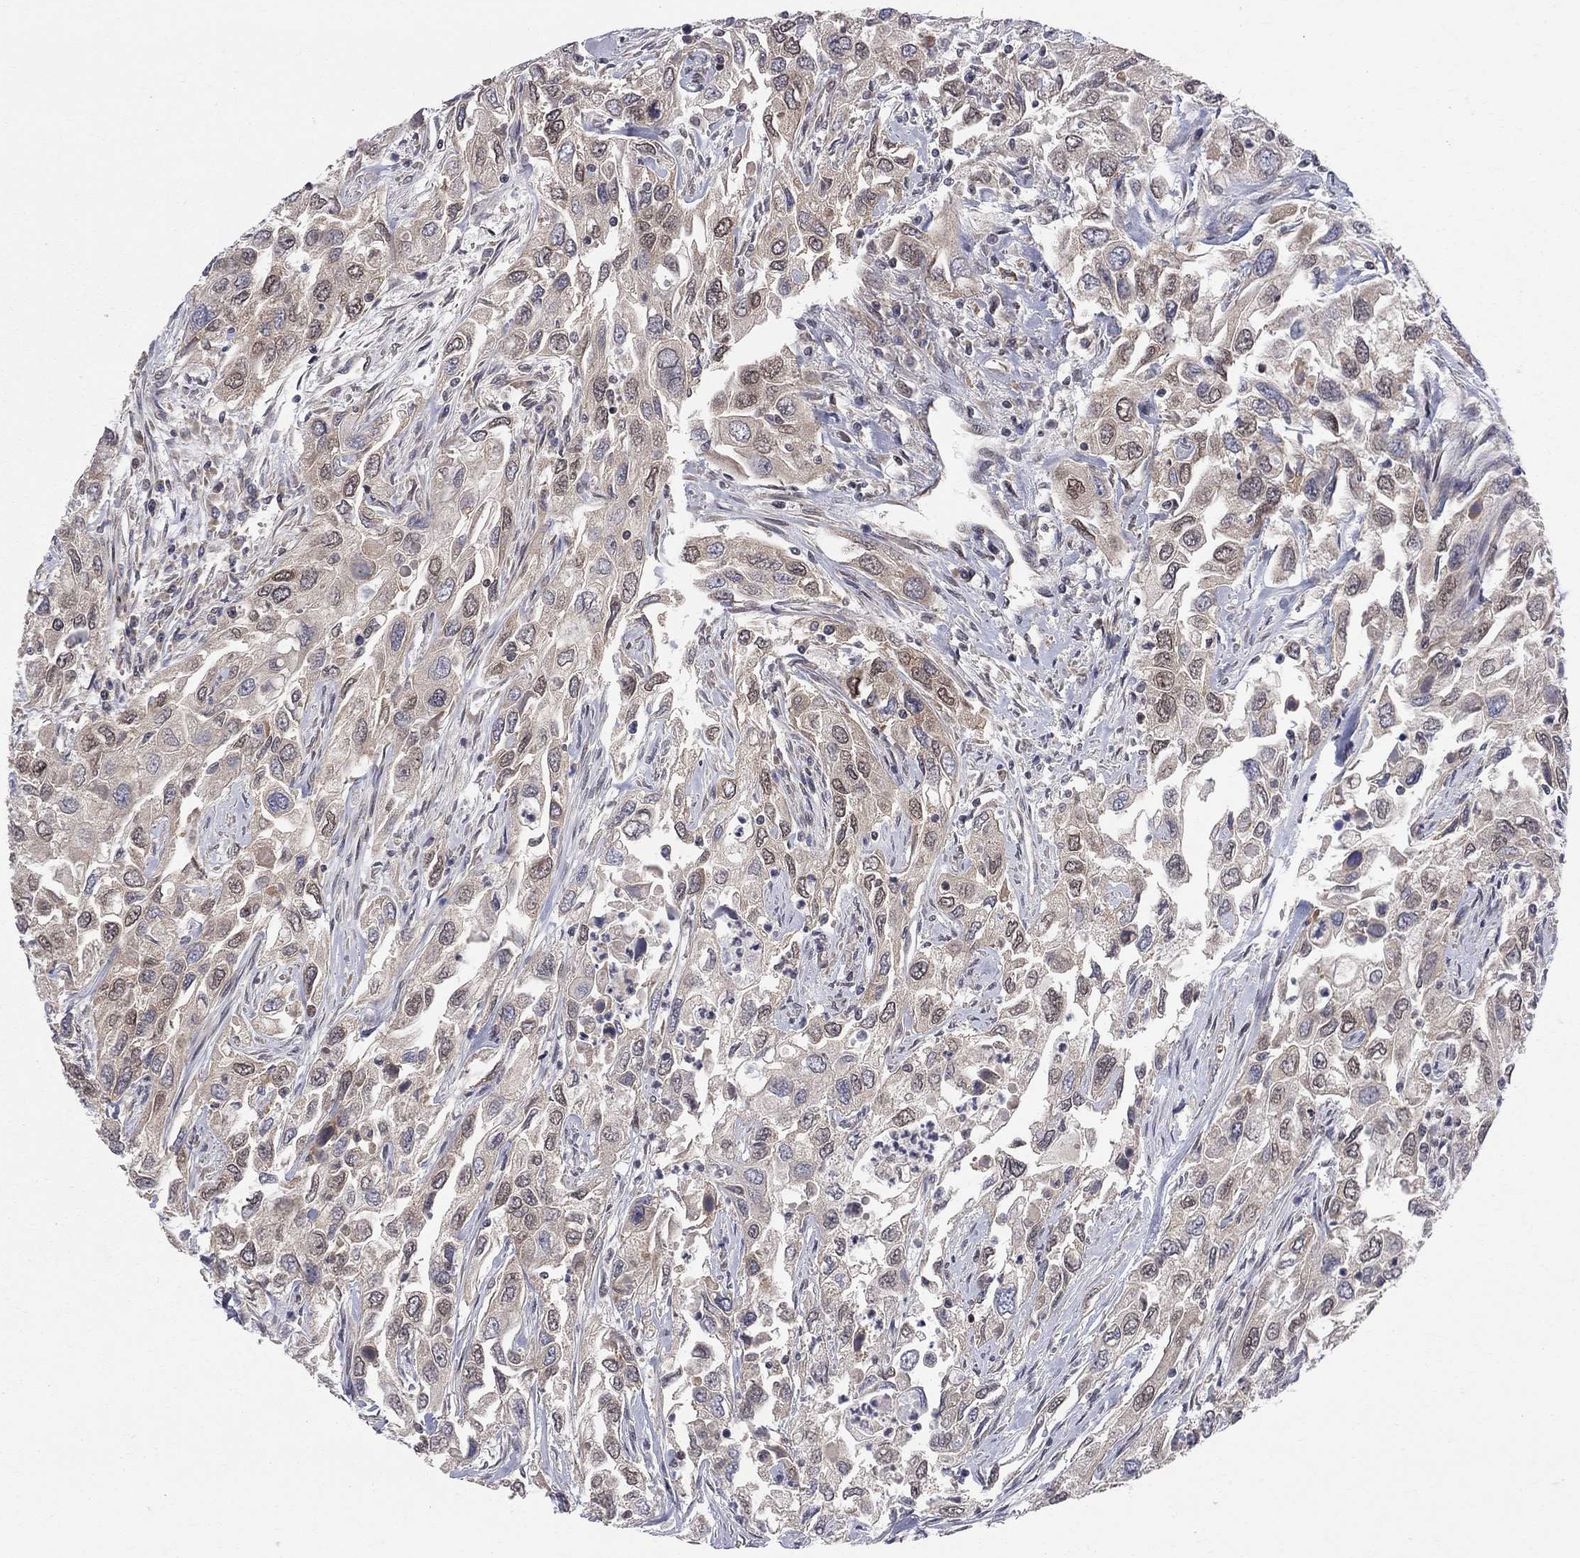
{"staining": {"intensity": "weak", "quantity": ">75%", "location": "cytoplasmic/membranous"}, "tissue": "urothelial cancer", "cell_type": "Tumor cells", "image_type": "cancer", "snomed": [{"axis": "morphology", "description": "Urothelial carcinoma, High grade"}, {"axis": "topography", "description": "Urinary bladder"}], "caption": "A micrograph of human urothelial cancer stained for a protein reveals weak cytoplasmic/membranous brown staining in tumor cells. The staining is performed using DAB (3,3'-diaminobenzidine) brown chromogen to label protein expression. The nuclei are counter-stained blue using hematoxylin.", "gene": "CNOT11", "patient": {"sex": "male", "age": 76}}